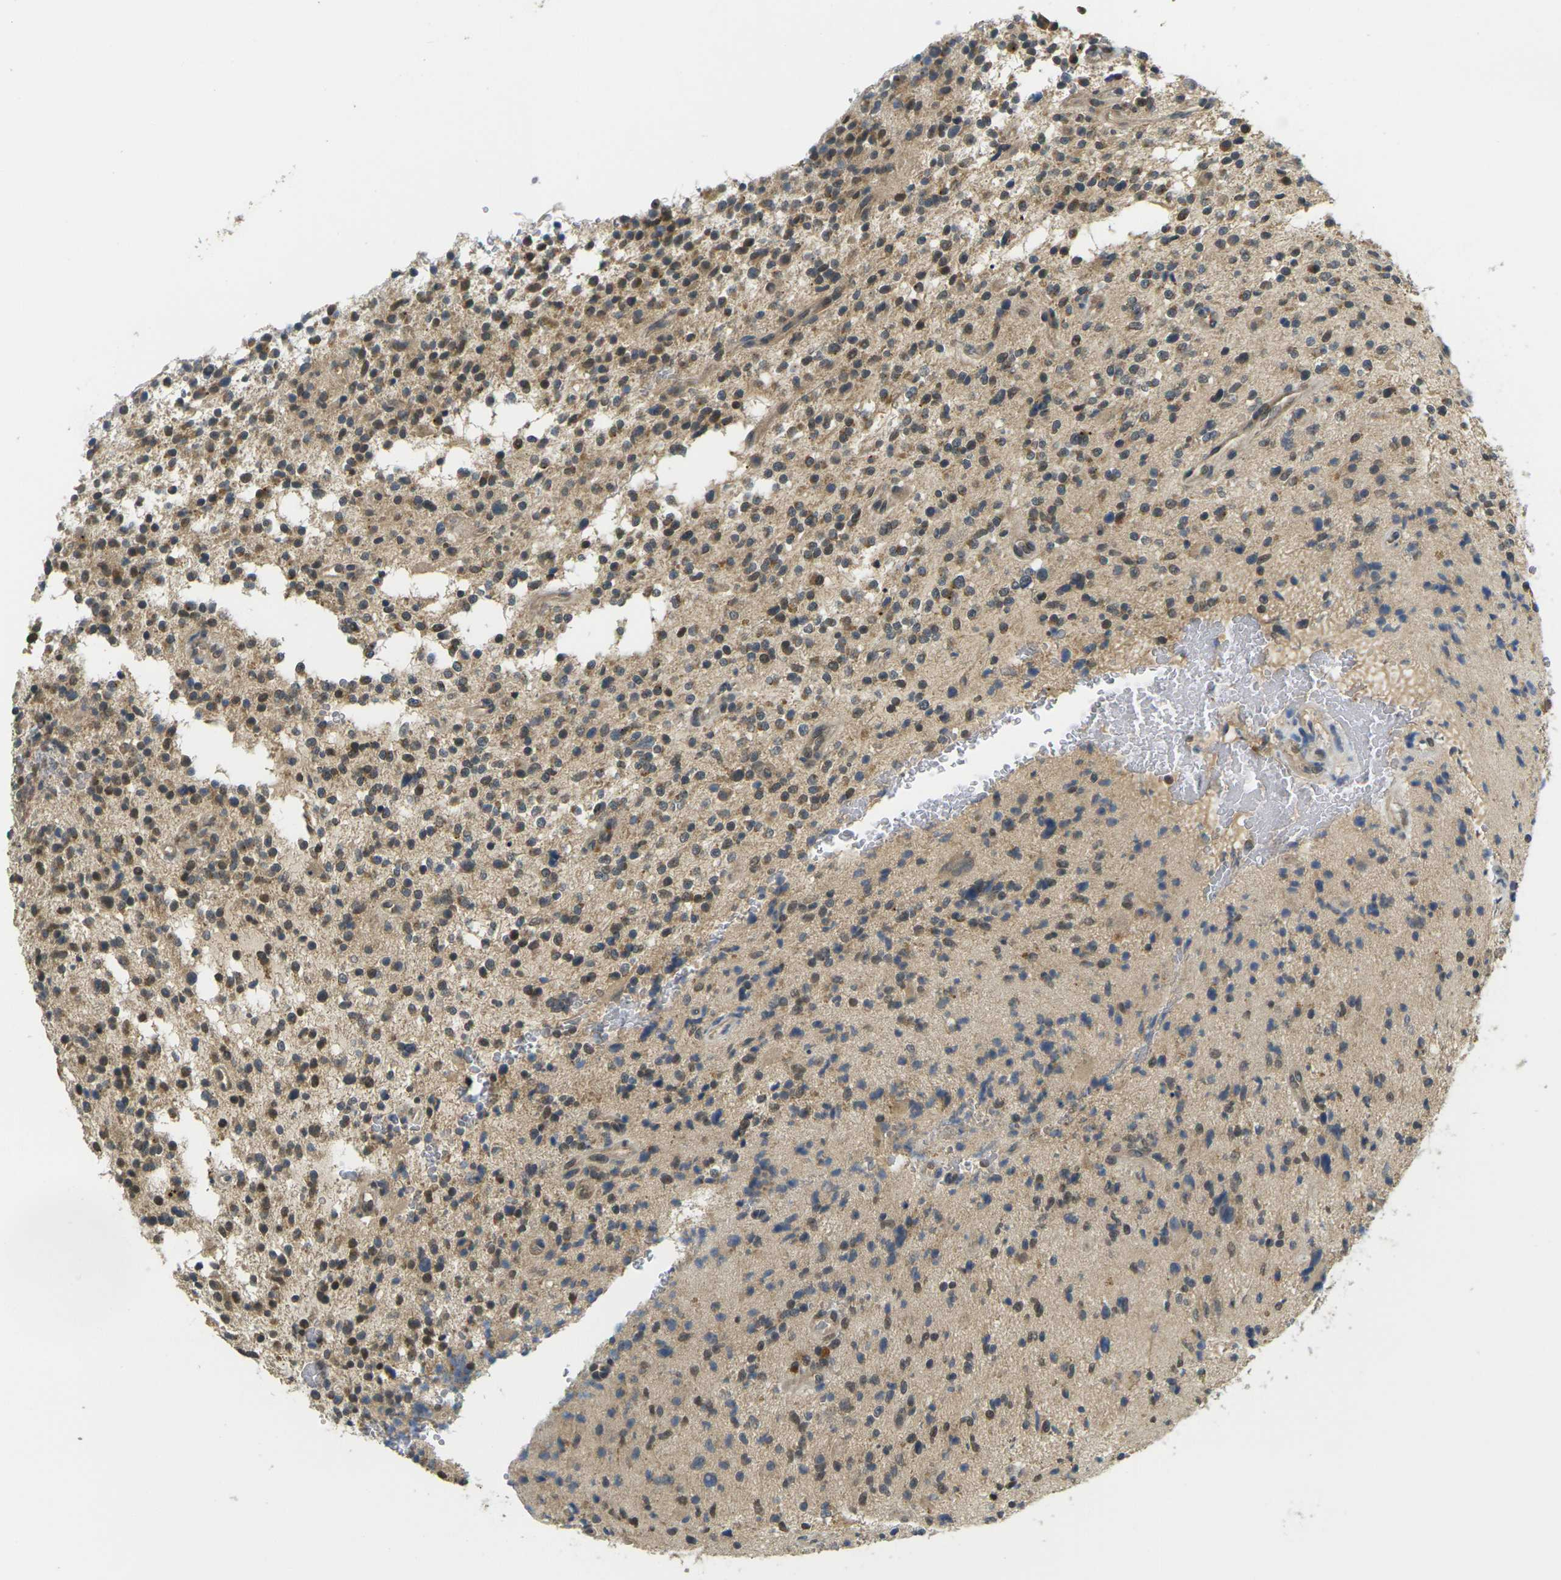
{"staining": {"intensity": "moderate", "quantity": "25%-75%", "location": "cytoplasmic/membranous,nuclear"}, "tissue": "glioma", "cell_type": "Tumor cells", "image_type": "cancer", "snomed": [{"axis": "morphology", "description": "Glioma, malignant, High grade"}, {"axis": "topography", "description": "Brain"}], "caption": "Tumor cells display medium levels of moderate cytoplasmic/membranous and nuclear positivity in about 25%-75% of cells in human glioma.", "gene": "KLHL8", "patient": {"sex": "male", "age": 48}}